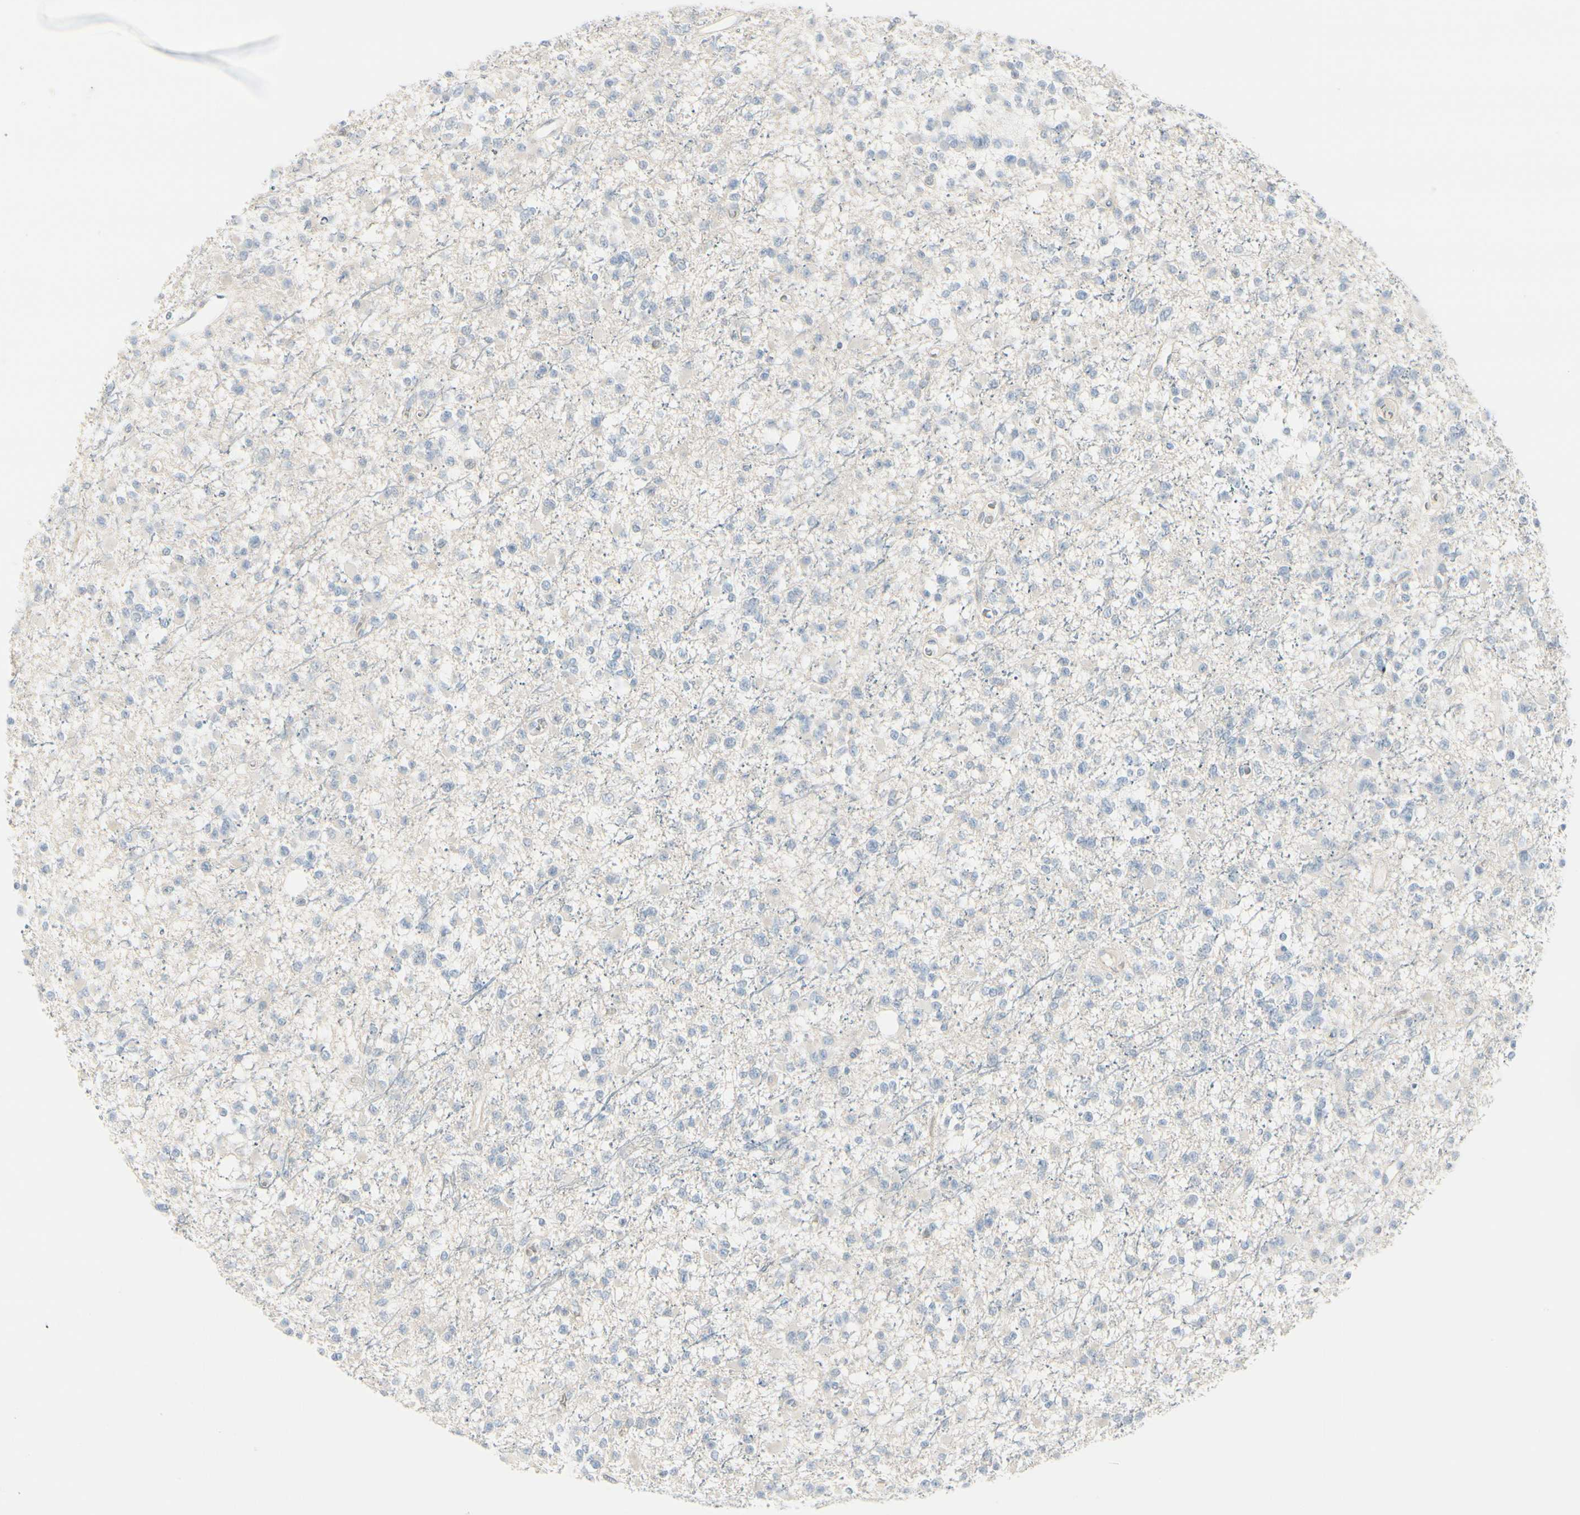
{"staining": {"intensity": "weak", "quantity": "<25%", "location": "cytoplasmic/membranous"}, "tissue": "glioma", "cell_type": "Tumor cells", "image_type": "cancer", "snomed": [{"axis": "morphology", "description": "Glioma, malignant, Low grade"}, {"axis": "topography", "description": "Brain"}], "caption": "IHC histopathology image of neoplastic tissue: human malignant low-grade glioma stained with DAB (3,3'-diaminobenzidine) shows no significant protein positivity in tumor cells.", "gene": "CDHR5", "patient": {"sex": "female", "age": 22}}